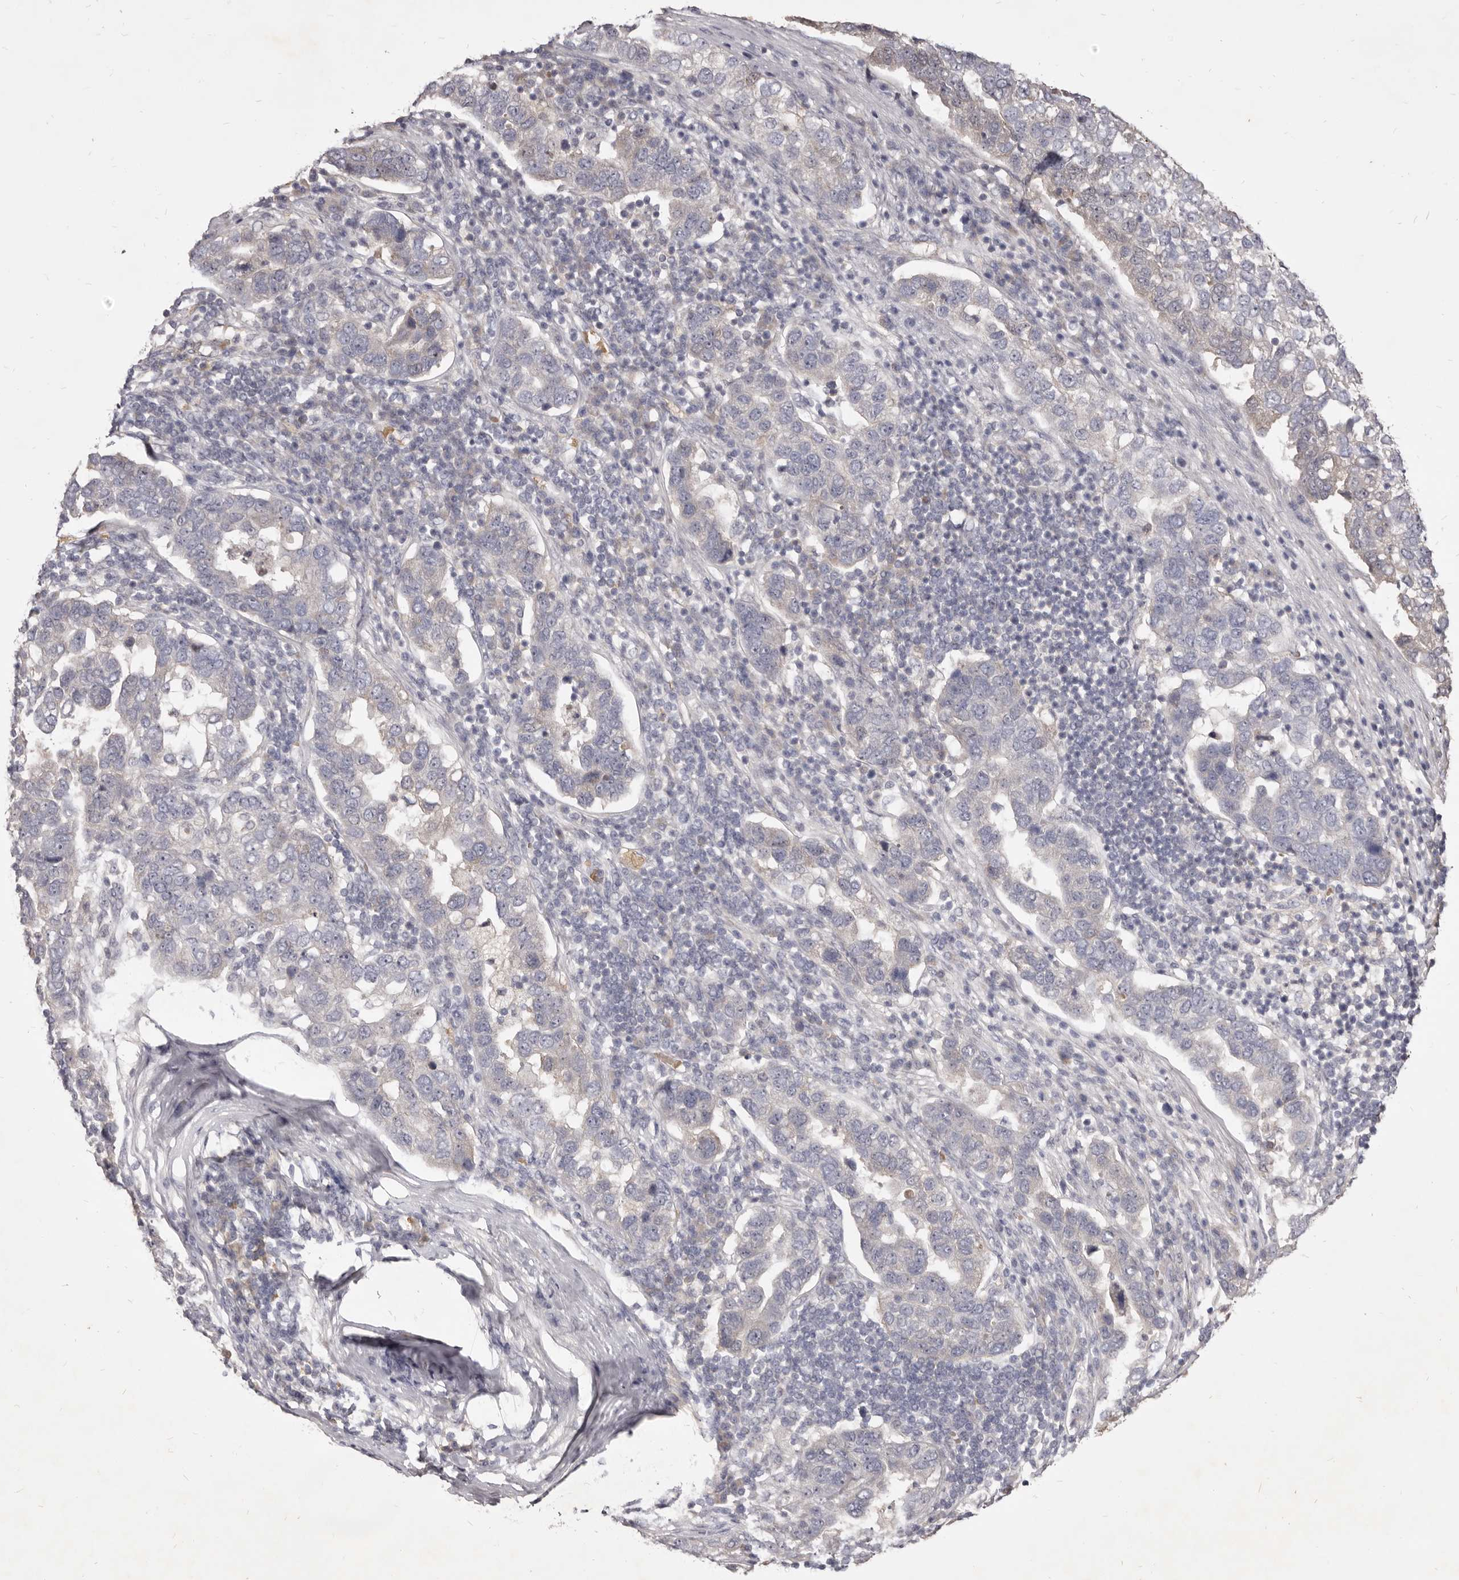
{"staining": {"intensity": "negative", "quantity": "none", "location": "none"}, "tissue": "pancreatic cancer", "cell_type": "Tumor cells", "image_type": "cancer", "snomed": [{"axis": "morphology", "description": "Adenocarcinoma, NOS"}, {"axis": "topography", "description": "Pancreas"}], "caption": "A micrograph of pancreatic cancer (adenocarcinoma) stained for a protein displays no brown staining in tumor cells.", "gene": "KIF2B", "patient": {"sex": "female", "age": 61}}